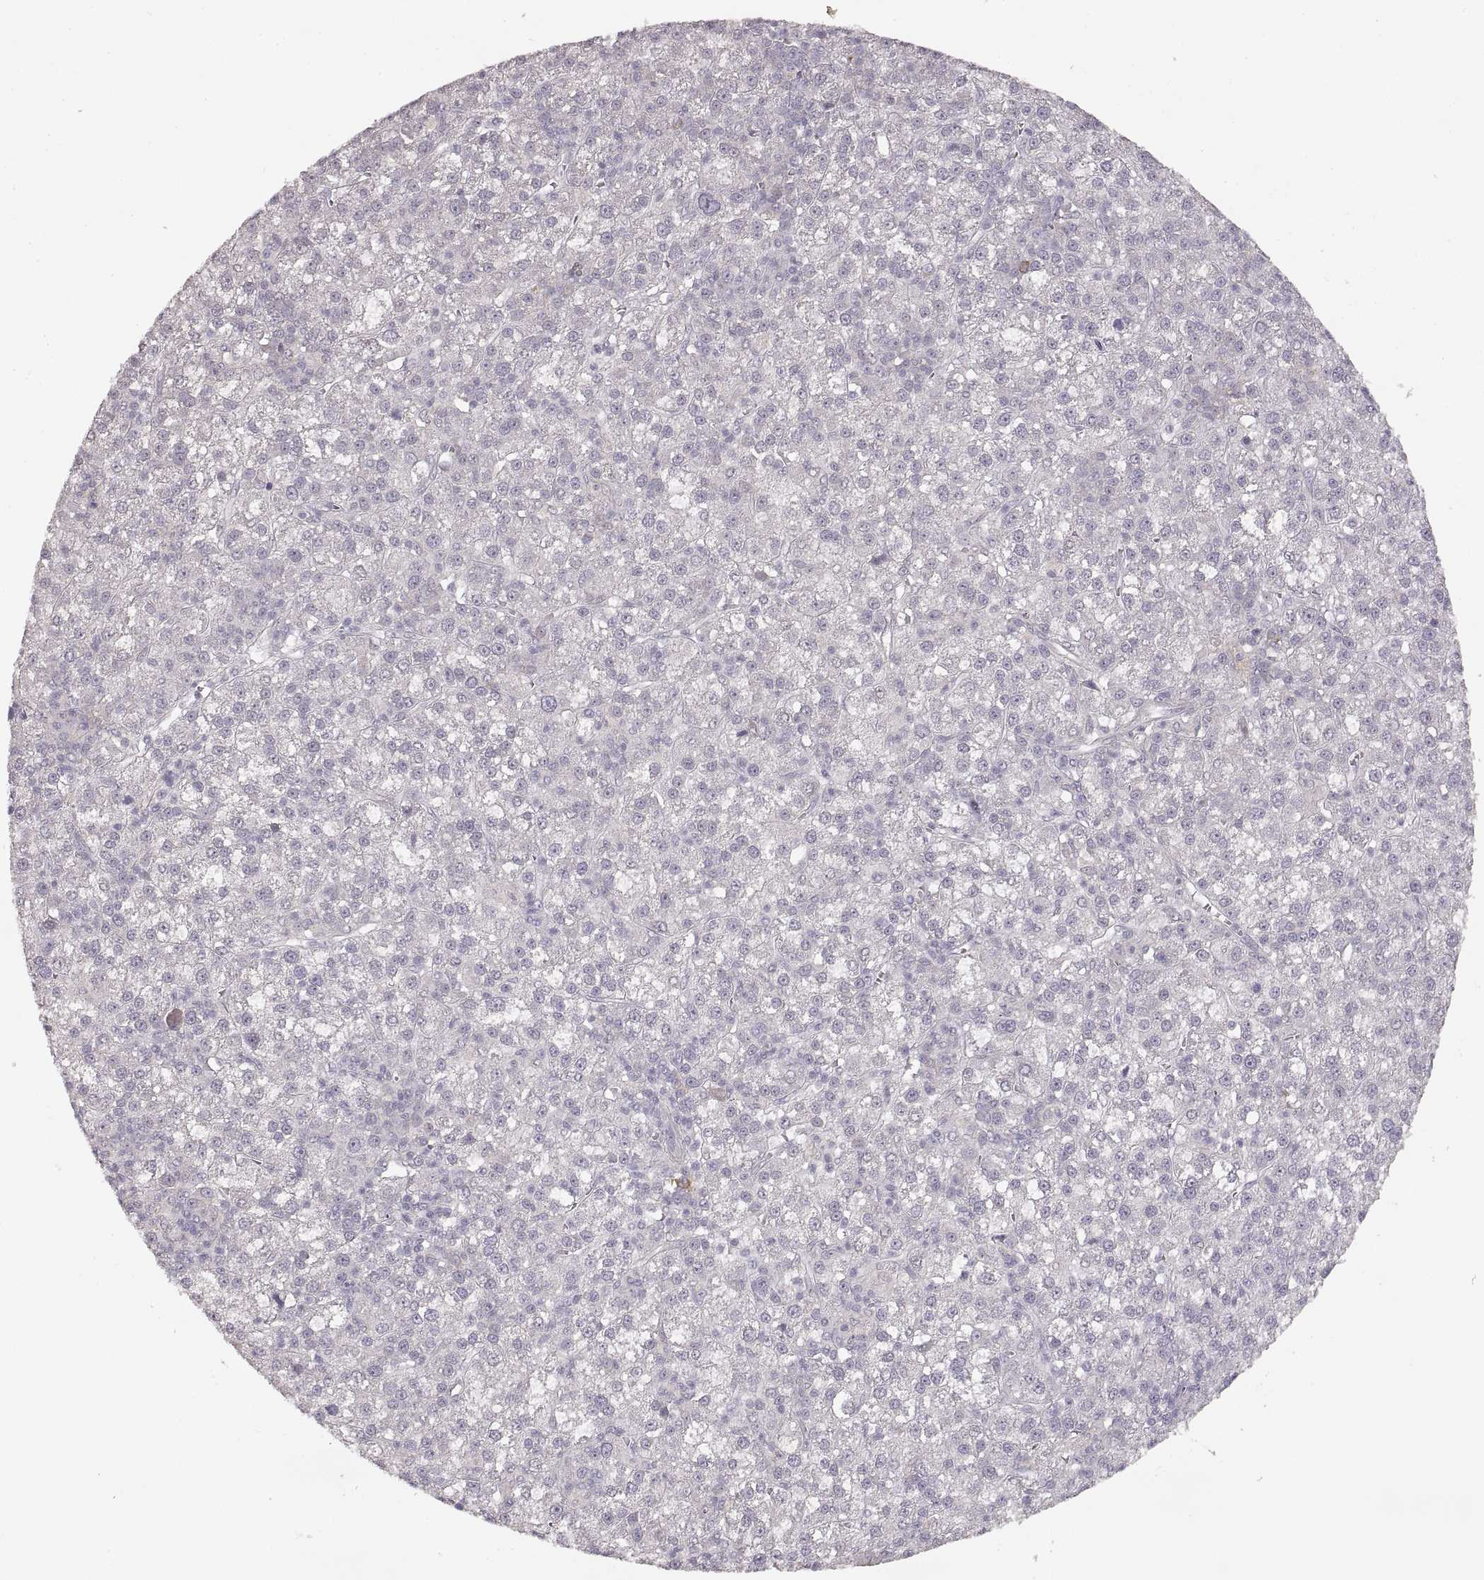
{"staining": {"intensity": "negative", "quantity": "none", "location": "none"}, "tissue": "liver cancer", "cell_type": "Tumor cells", "image_type": "cancer", "snomed": [{"axis": "morphology", "description": "Carcinoma, Hepatocellular, NOS"}, {"axis": "topography", "description": "Liver"}], "caption": "An immunohistochemistry photomicrograph of liver cancer is shown. There is no staining in tumor cells of liver cancer.", "gene": "LAMC2", "patient": {"sex": "female", "age": 60}}